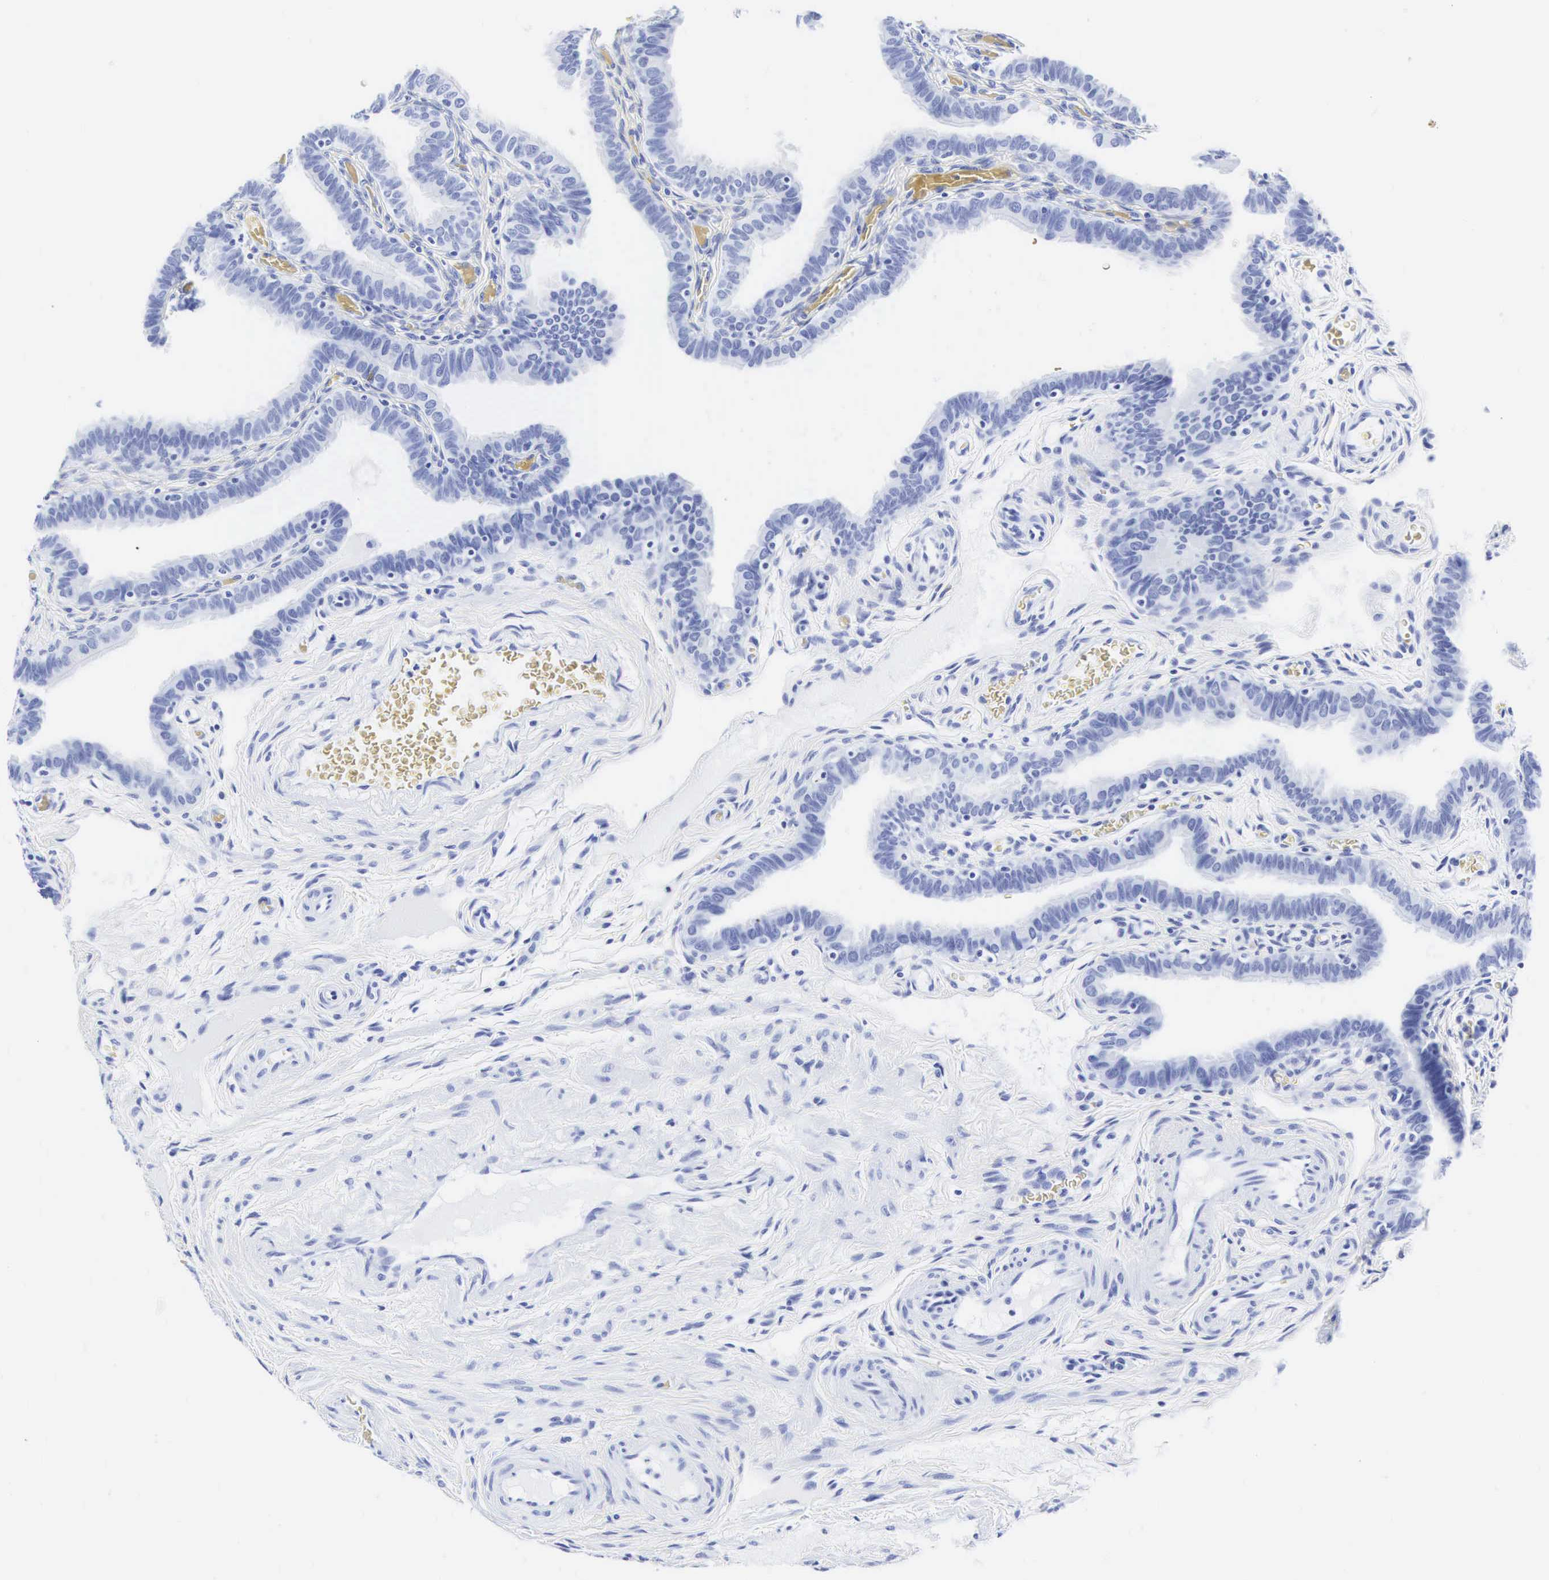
{"staining": {"intensity": "negative", "quantity": "none", "location": "none"}, "tissue": "fallopian tube", "cell_type": "Glandular cells", "image_type": "normal", "snomed": [{"axis": "morphology", "description": "Normal tissue, NOS"}, {"axis": "topography", "description": "Vagina"}, {"axis": "topography", "description": "Fallopian tube"}], "caption": "Immunohistochemistry (IHC) image of benign fallopian tube: human fallopian tube stained with DAB (3,3'-diaminobenzidine) exhibits no significant protein expression in glandular cells. (IHC, brightfield microscopy, high magnification).", "gene": "CGB3", "patient": {"sex": "female", "age": 38}}